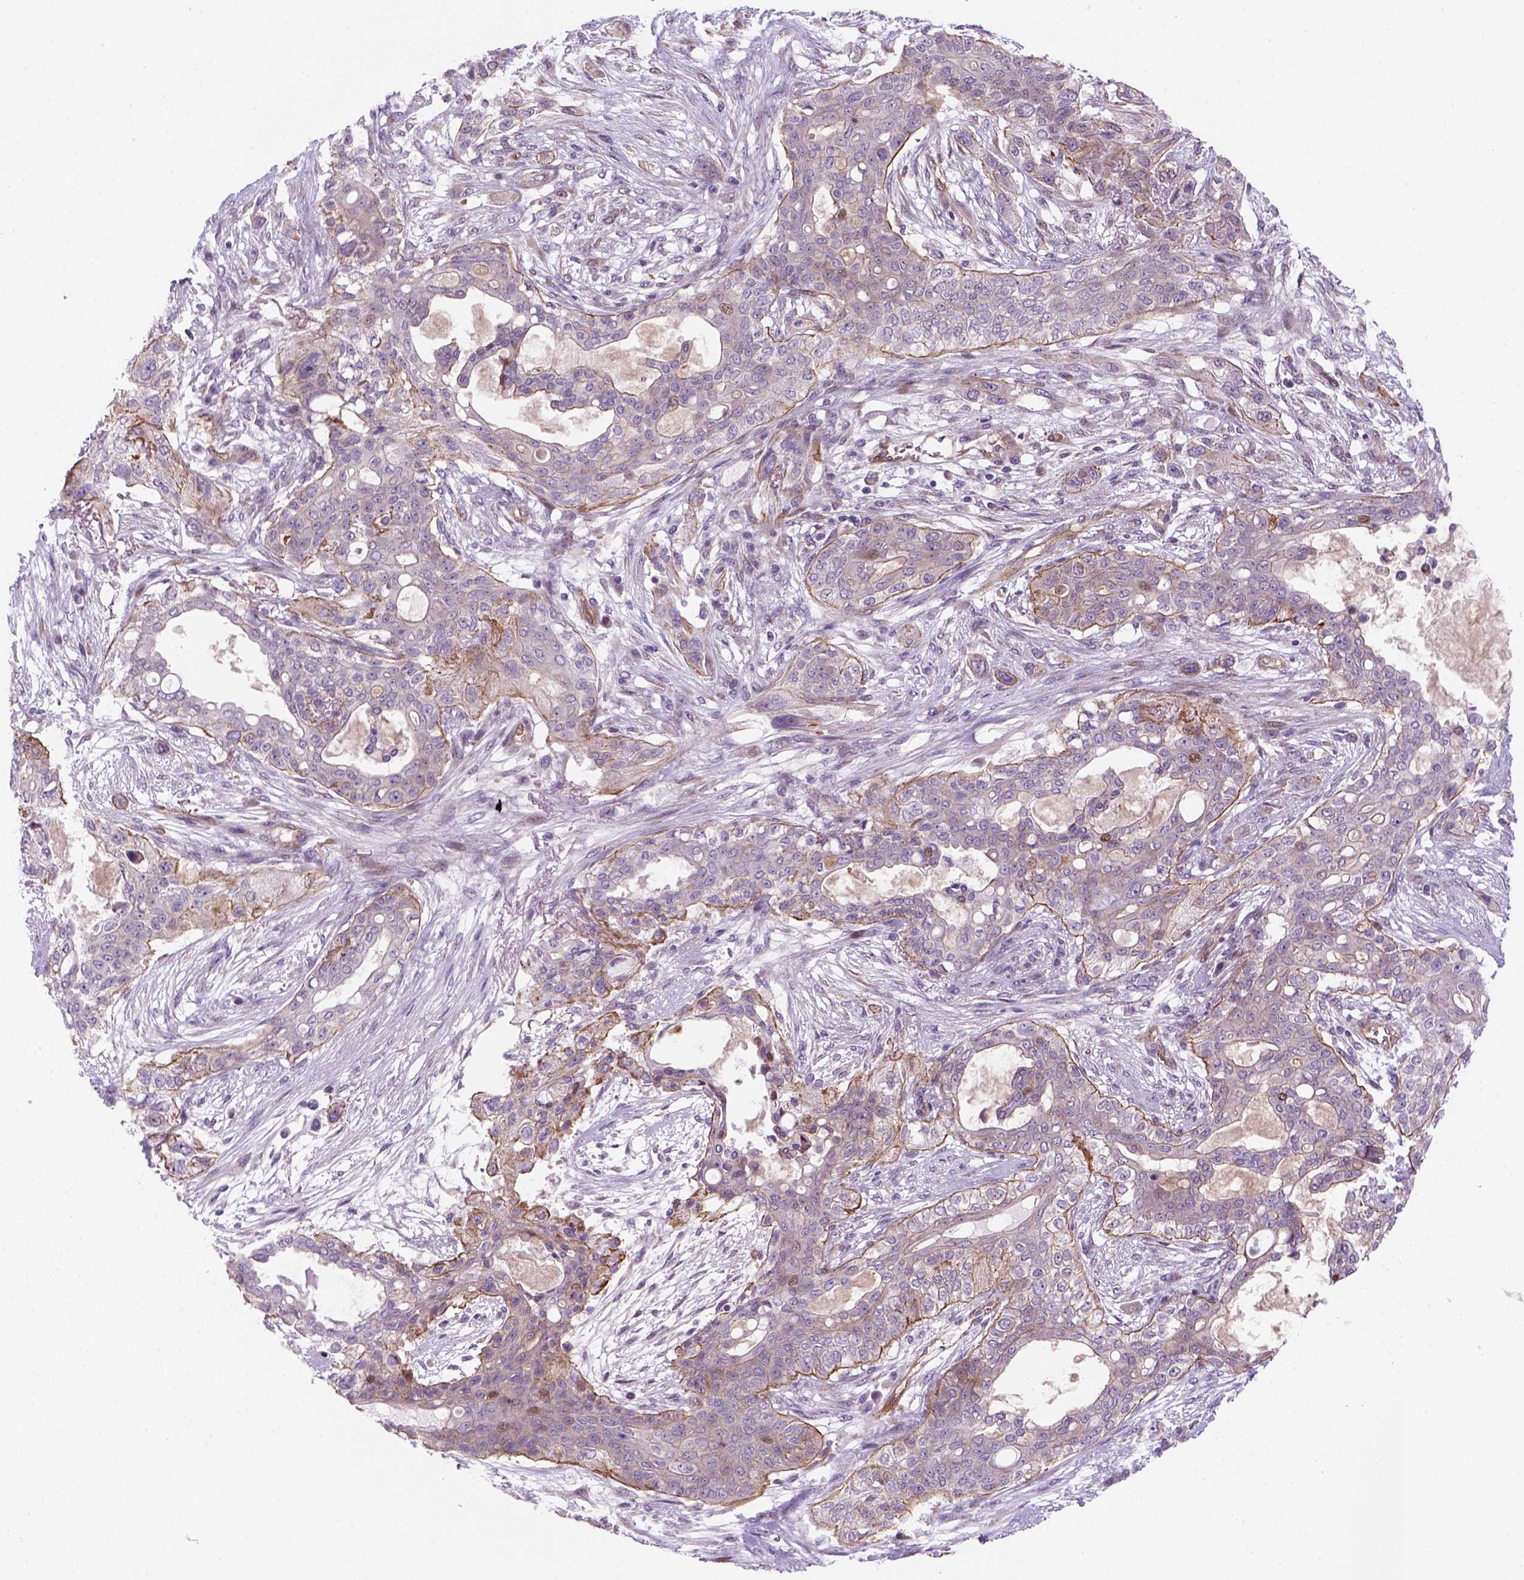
{"staining": {"intensity": "moderate", "quantity": "<25%", "location": "cytoplasmic/membranous"}, "tissue": "lung cancer", "cell_type": "Tumor cells", "image_type": "cancer", "snomed": [{"axis": "morphology", "description": "Squamous cell carcinoma, NOS"}, {"axis": "topography", "description": "Lung"}], "caption": "Brown immunohistochemical staining in squamous cell carcinoma (lung) exhibits moderate cytoplasmic/membranous expression in approximately <25% of tumor cells. (DAB (3,3'-diaminobenzidine) IHC, brown staining for protein, blue staining for nuclei).", "gene": "VSTM5", "patient": {"sex": "female", "age": 70}}